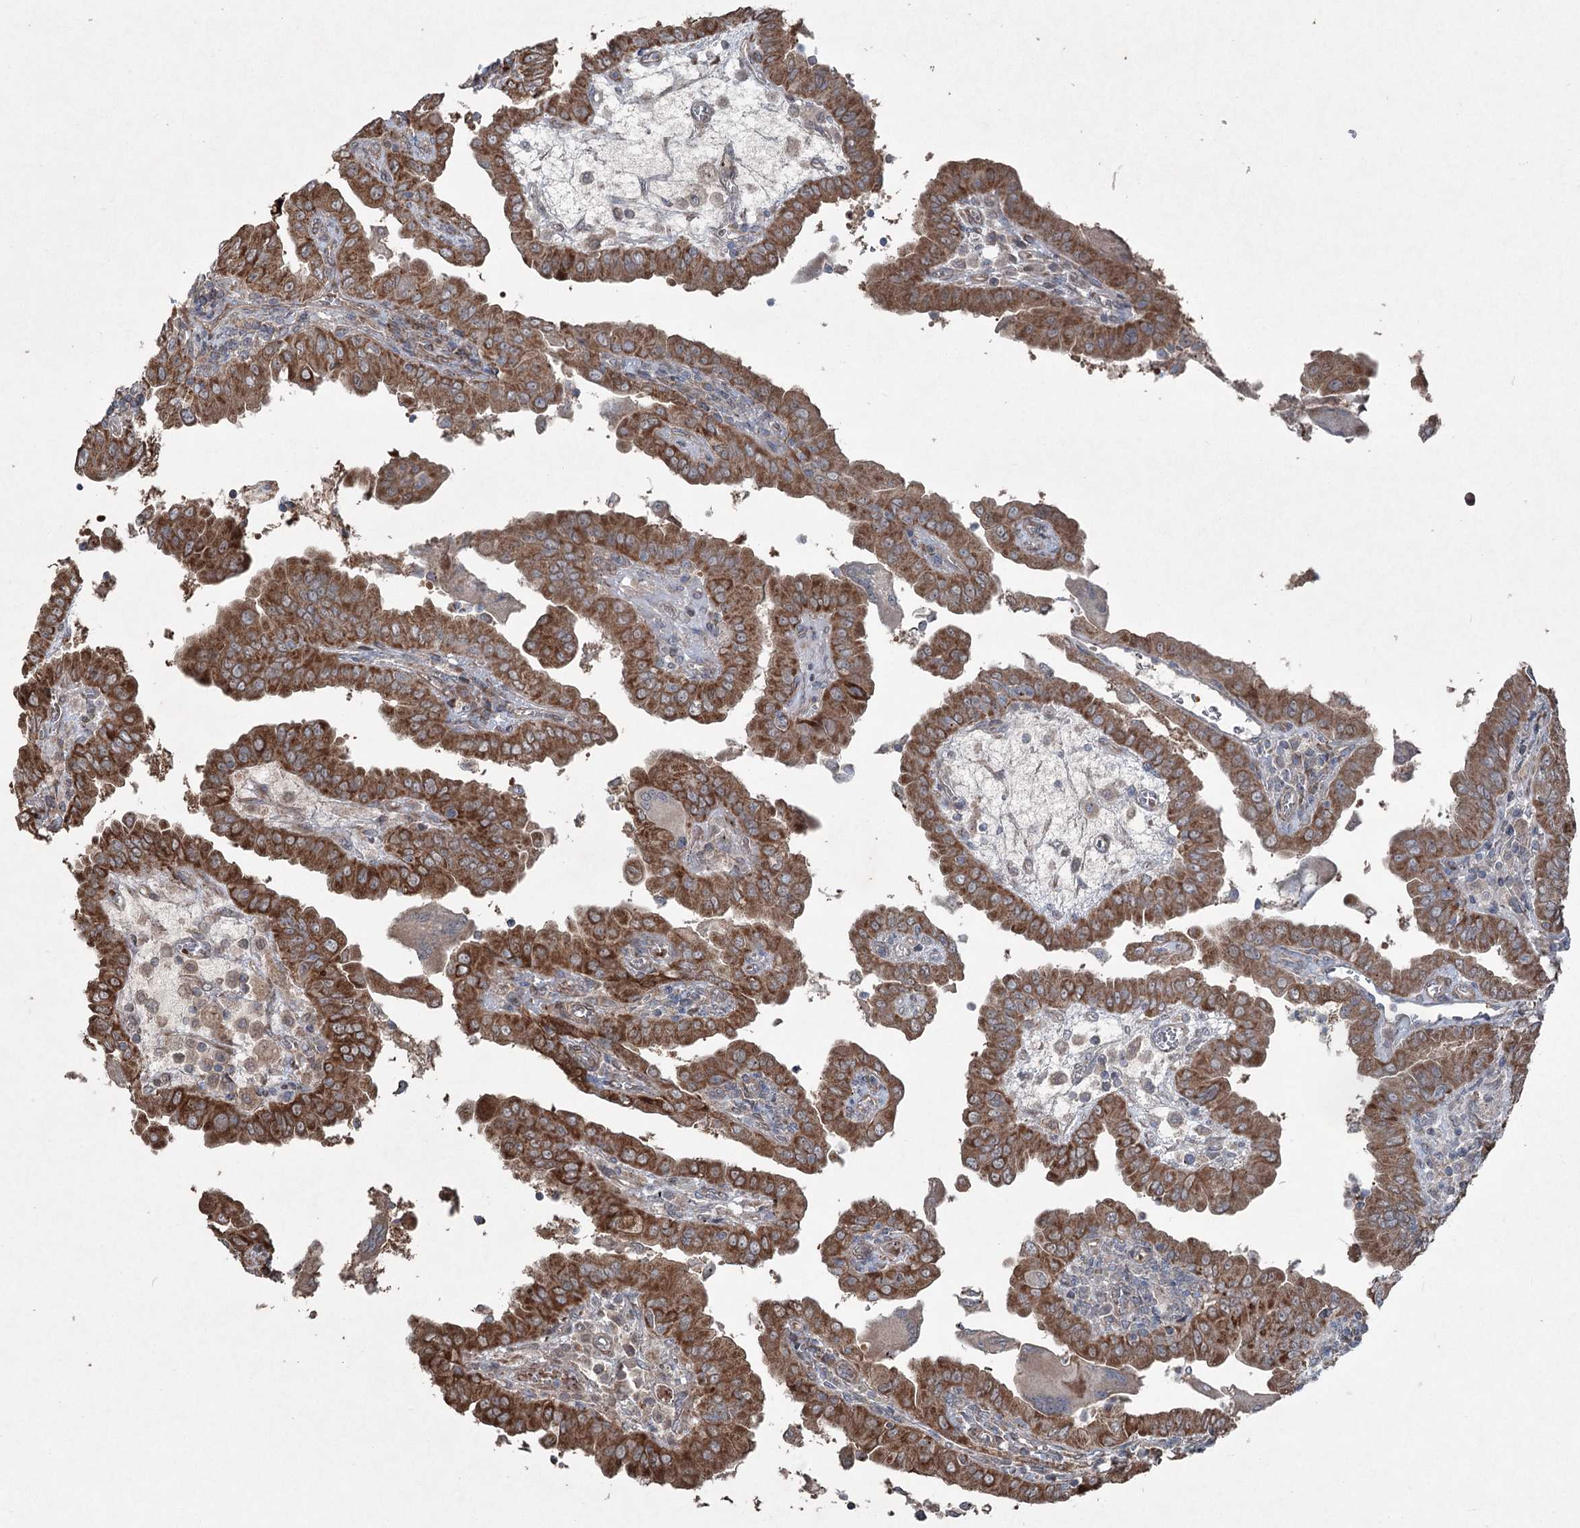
{"staining": {"intensity": "moderate", "quantity": ">75%", "location": "cytoplasmic/membranous"}, "tissue": "thyroid cancer", "cell_type": "Tumor cells", "image_type": "cancer", "snomed": [{"axis": "morphology", "description": "Papillary adenocarcinoma, NOS"}, {"axis": "topography", "description": "Thyroid gland"}], "caption": "Human thyroid papillary adenocarcinoma stained with a protein marker displays moderate staining in tumor cells.", "gene": "SERINC5", "patient": {"sex": "male", "age": 33}}